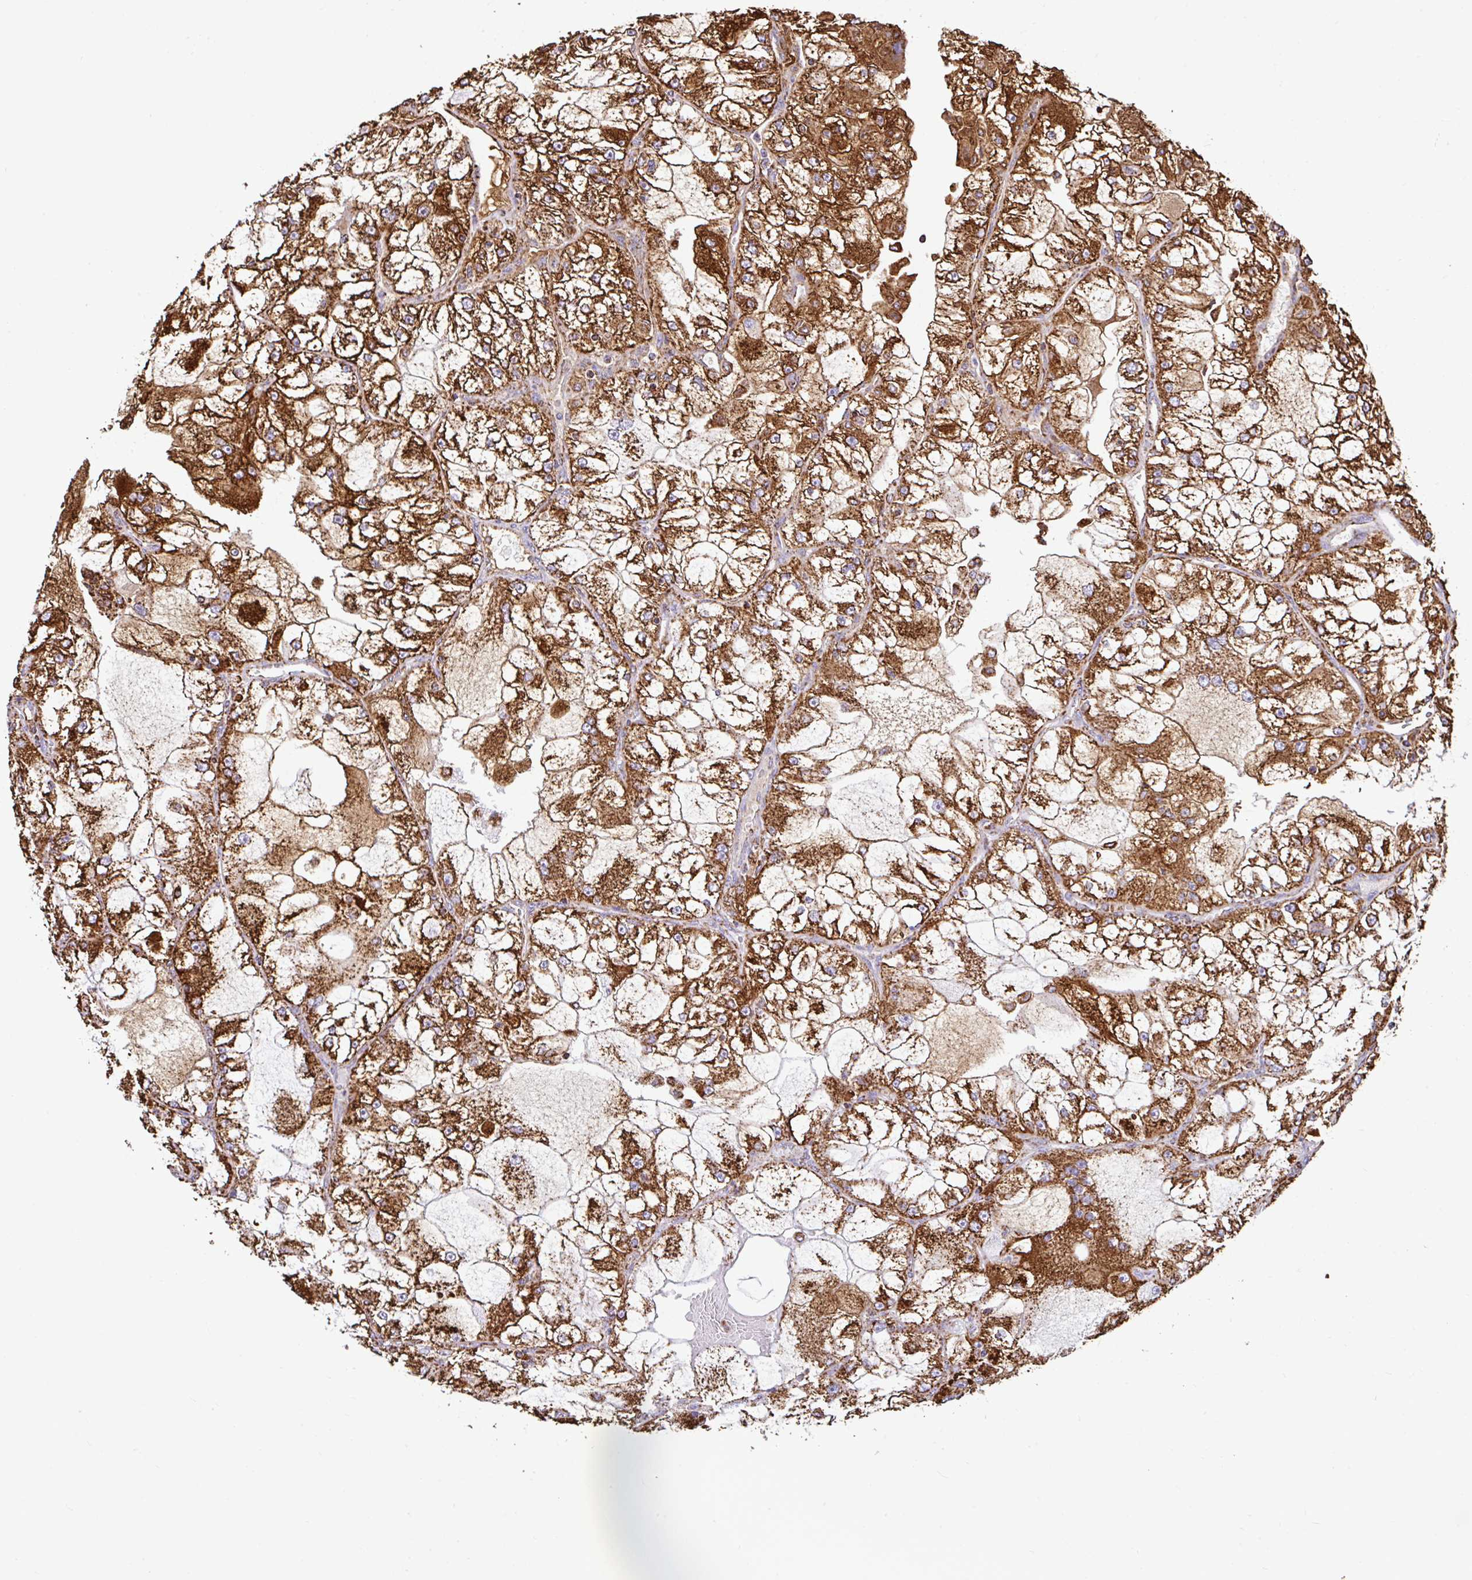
{"staining": {"intensity": "strong", "quantity": ">75%", "location": "cytoplasmic/membranous"}, "tissue": "renal cancer", "cell_type": "Tumor cells", "image_type": "cancer", "snomed": [{"axis": "morphology", "description": "Adenocarcinoma, NOS"}, {"axis": "topography", "description": "Kidney"}], "caption": "IHC (DAB (3,3'-diaminobenzidine)) staining of renal cancer exhibits strong cytoplasmic/membranous protein positivity in about >75% of tumor cells.", "gene": "ANKRD33B", "patient": {"sex": "female", "age": 72}}